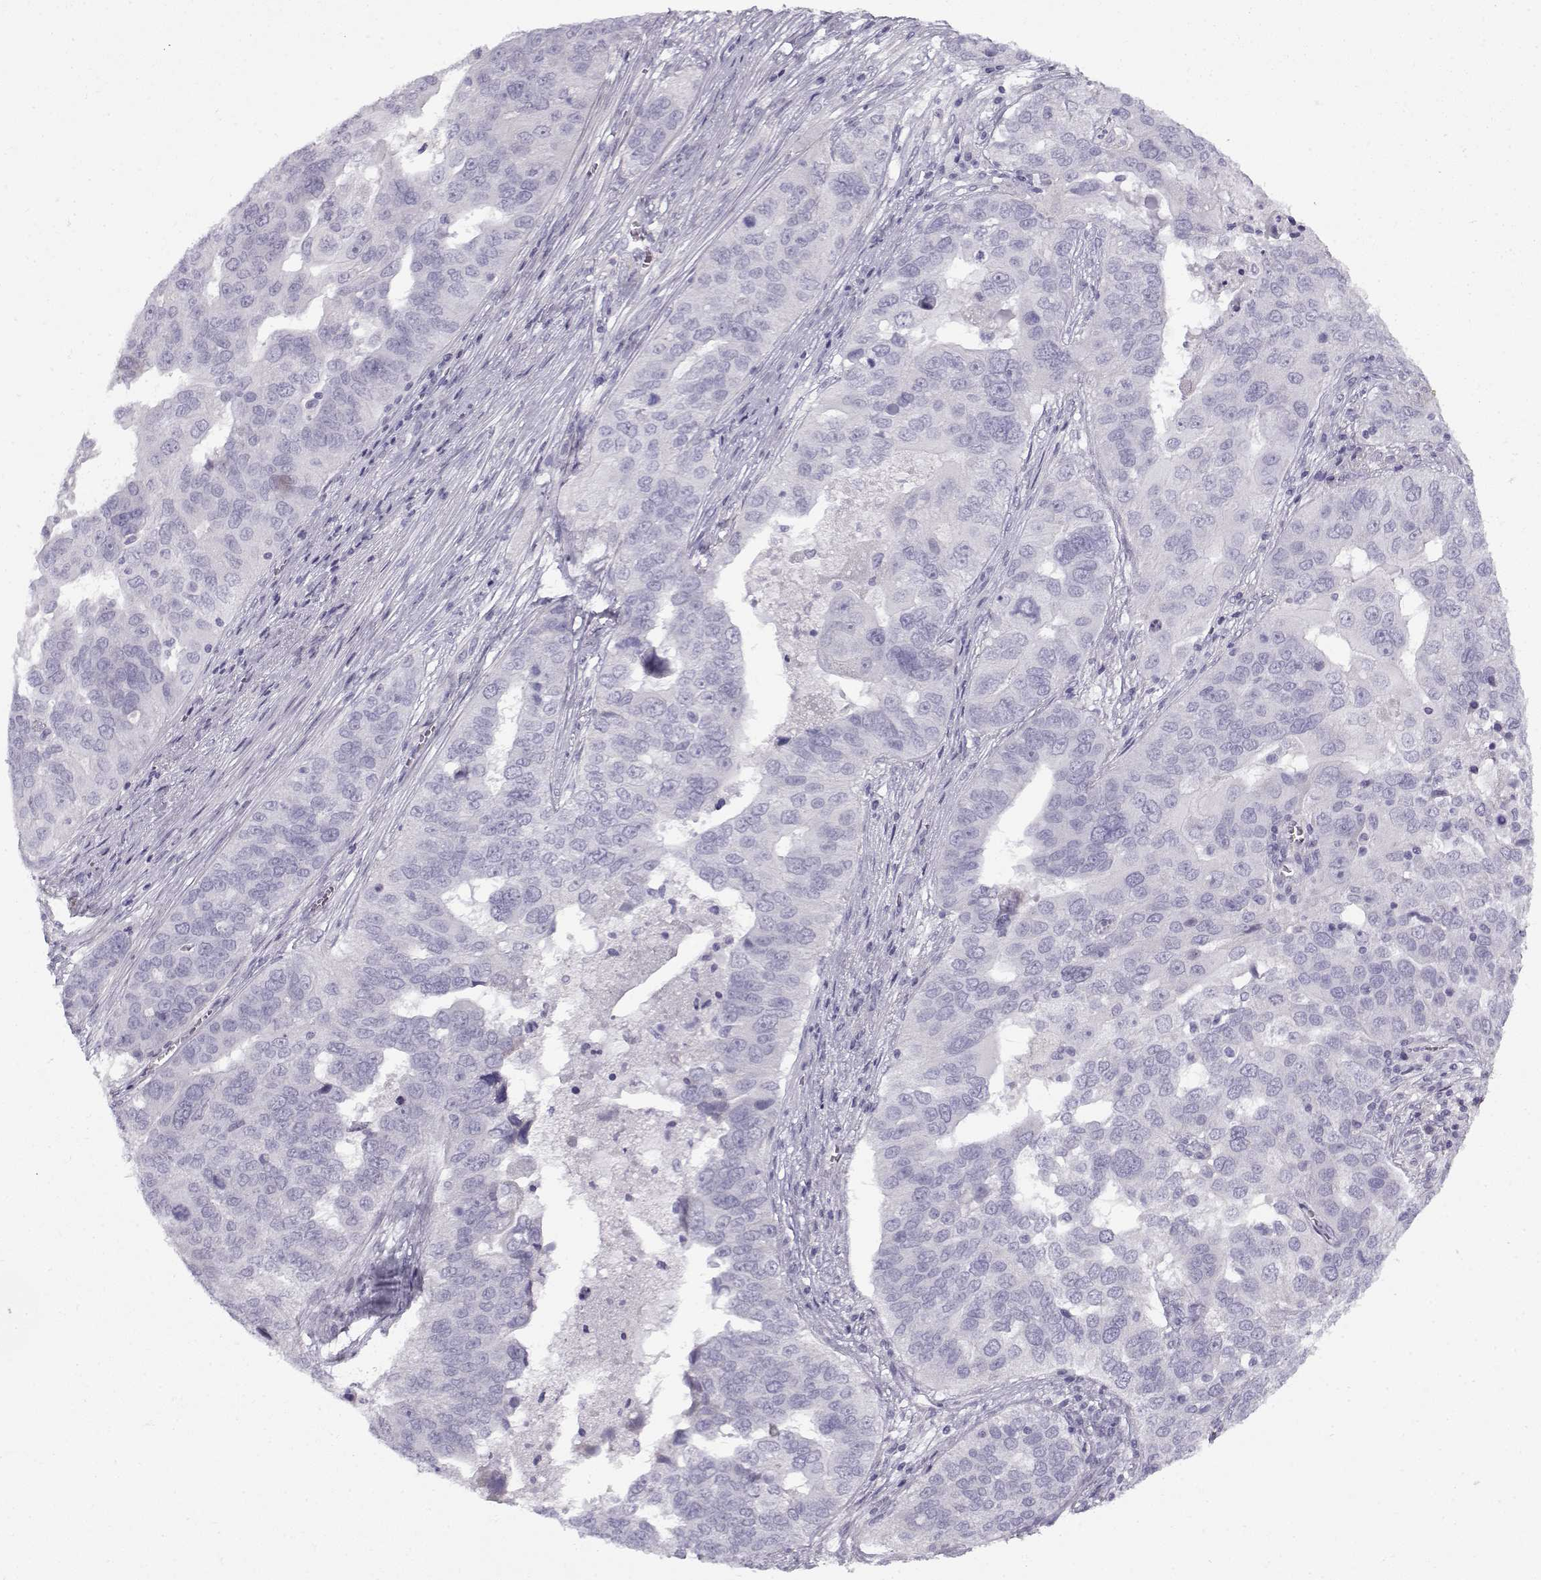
{"staining": {"intensity": "negative", "quantity": "none", "location": "none"}, "tissue": "ovarian cancer", "cell_type": "Tumor cells", "image_type": "cancer", "snomed": [{"axis": "morphology", "description": "Carcinoma, endometroid"}, {"axis": "topography", "description": "Soft tissue"}, {"axis": "topography", "description": "Ovary"}], "caption": "IHC of endometroid carcinoma (ovarian) reveals no positivity in tumor cells.", "gene": "GTSF1L", "patient": {"sex": "female", "age": 52}}